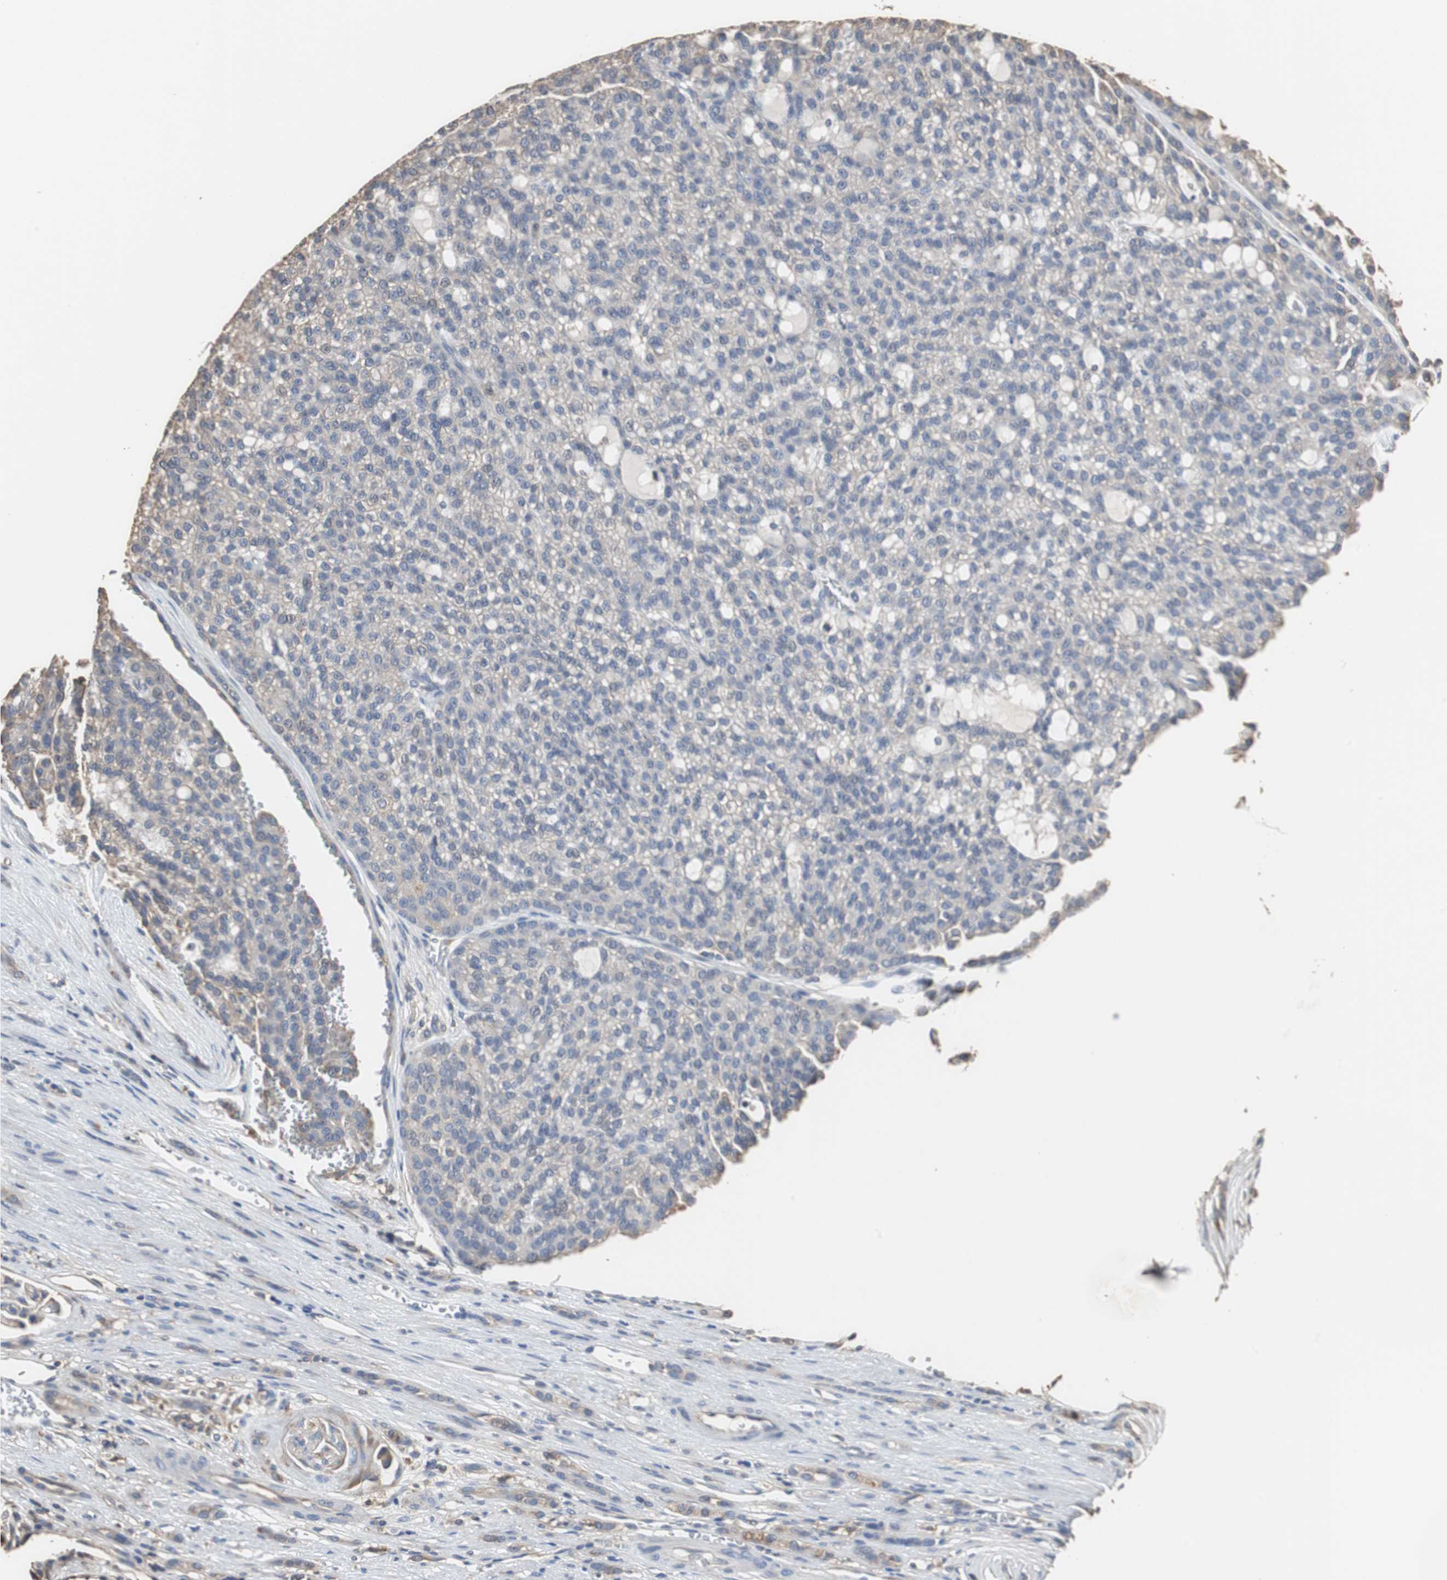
{"staining": {"intensity": "weak", "quantity": "<25%", "location": "cytoplasmic/membranous"}, "tissue": "renal cancer", "cell_type": "Tumor cells", "image_type": "cancer", "snomed": [{"axis": "morphology", "description": "Adenocarcinoma, NOS"}, {"axis": "topography", "description": "Kidney"}], "caption": "Histopathology image shows no significant protein staining in tumor cells of renal cancer (adenocarcinoma). The staining was performed using DAB (3,3'-diaminobenzidine) to visualize the protein expression in brown, while the nuclei were stained in blue with hematoxylin (Magnification: 20x).", "gene": "SCIMP", "patient": {"sex": "male", "age": 63}}